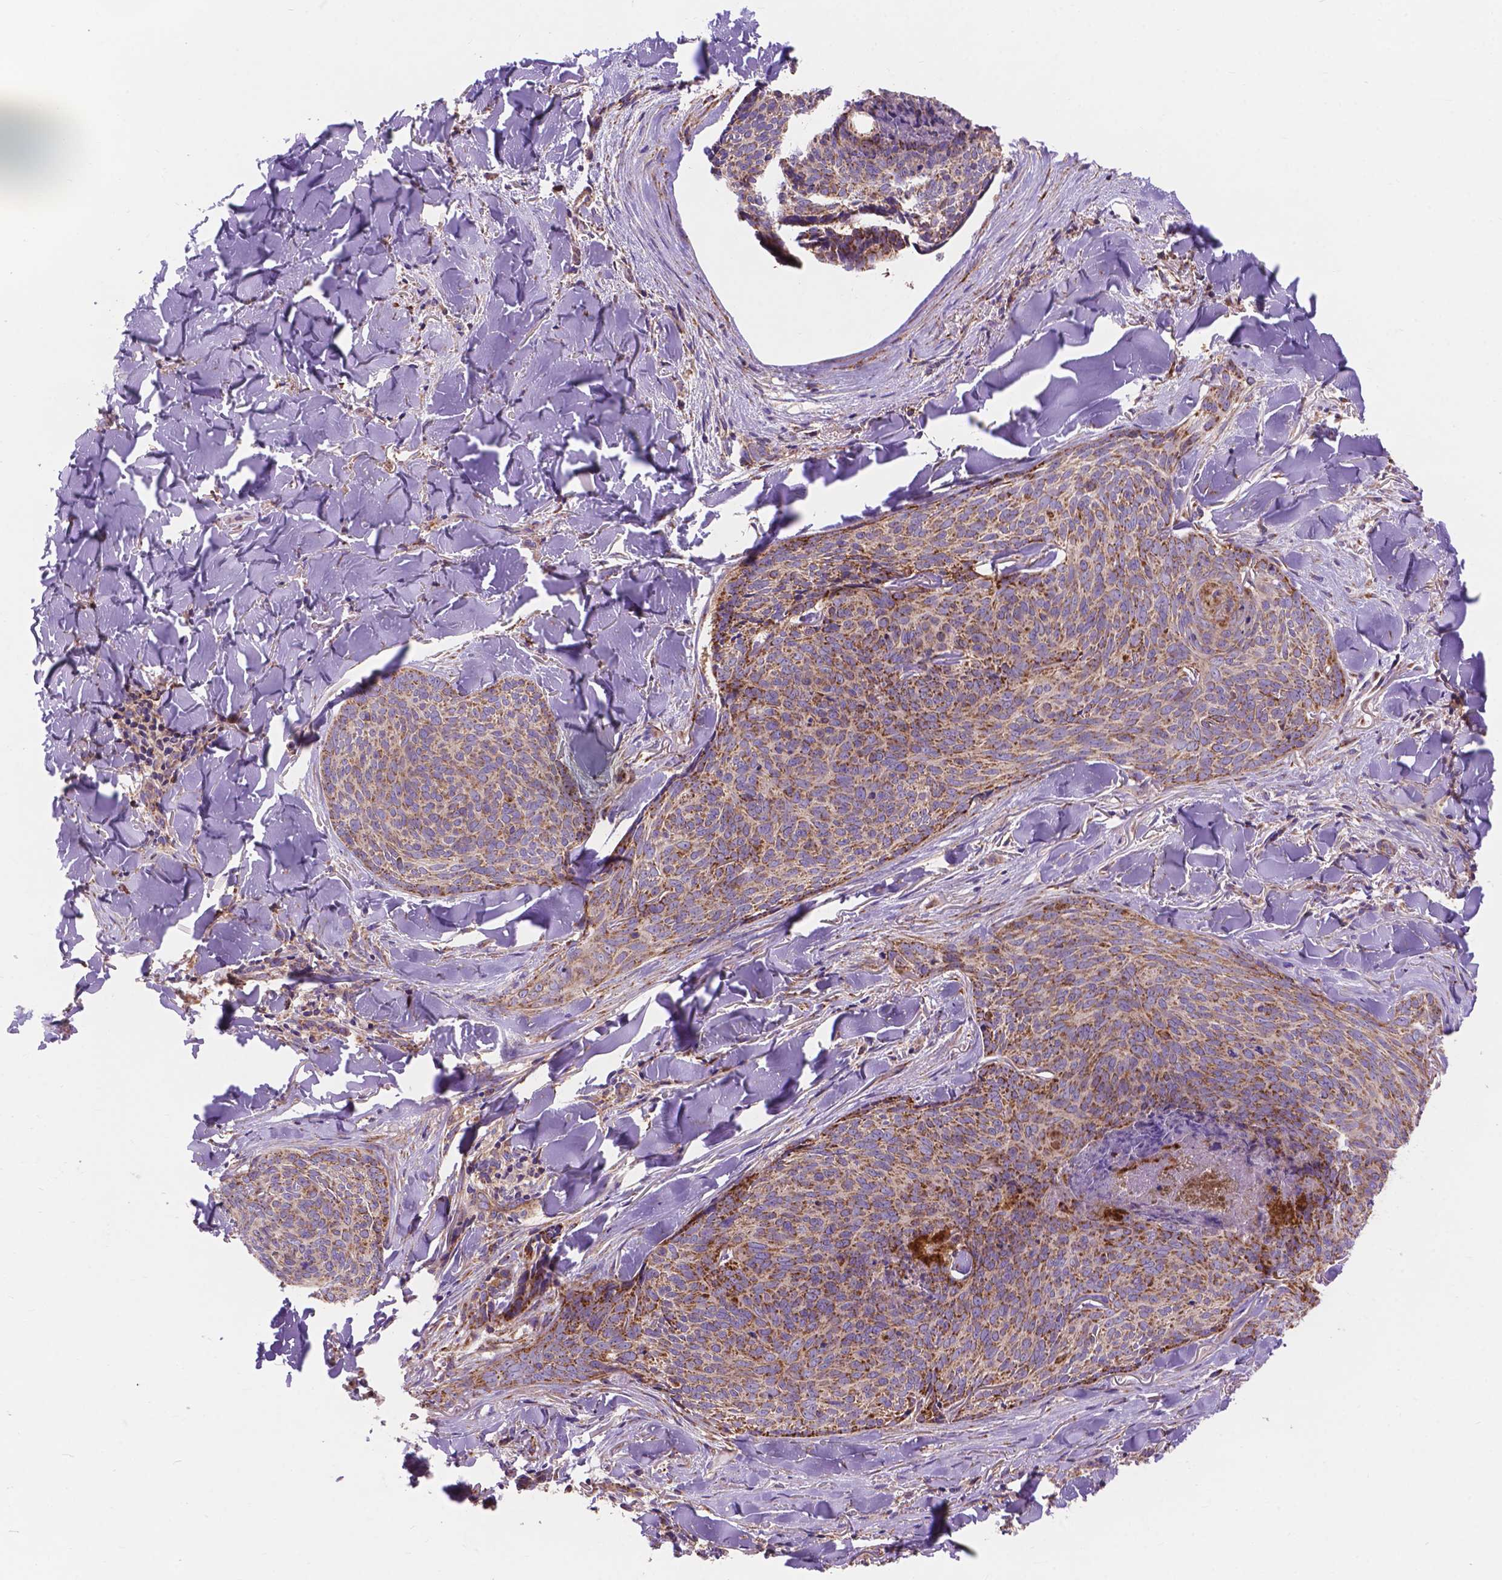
{"staining": {"intensity": "moderate", "quantity": "25%-75%", "location": "cytoplasmic/membranous"}, "tissue": "skin cancer", "cell_type": "Tumor cells", "image_type": "cancer", "snomed": [{"axis": "morphology", "description": "Basal cell carcinoma"}, {"axis": "topography", "description": "Skin"}], "caption": "About 25%-75% of tumor cells in skin basal cell carcinoma exhibit moderate cytoplasmic/membranous protein staining as visualized by brown immunohistochemical staining.", "gene": "AK3", "patient": {"sex": "female", "age": 82}}